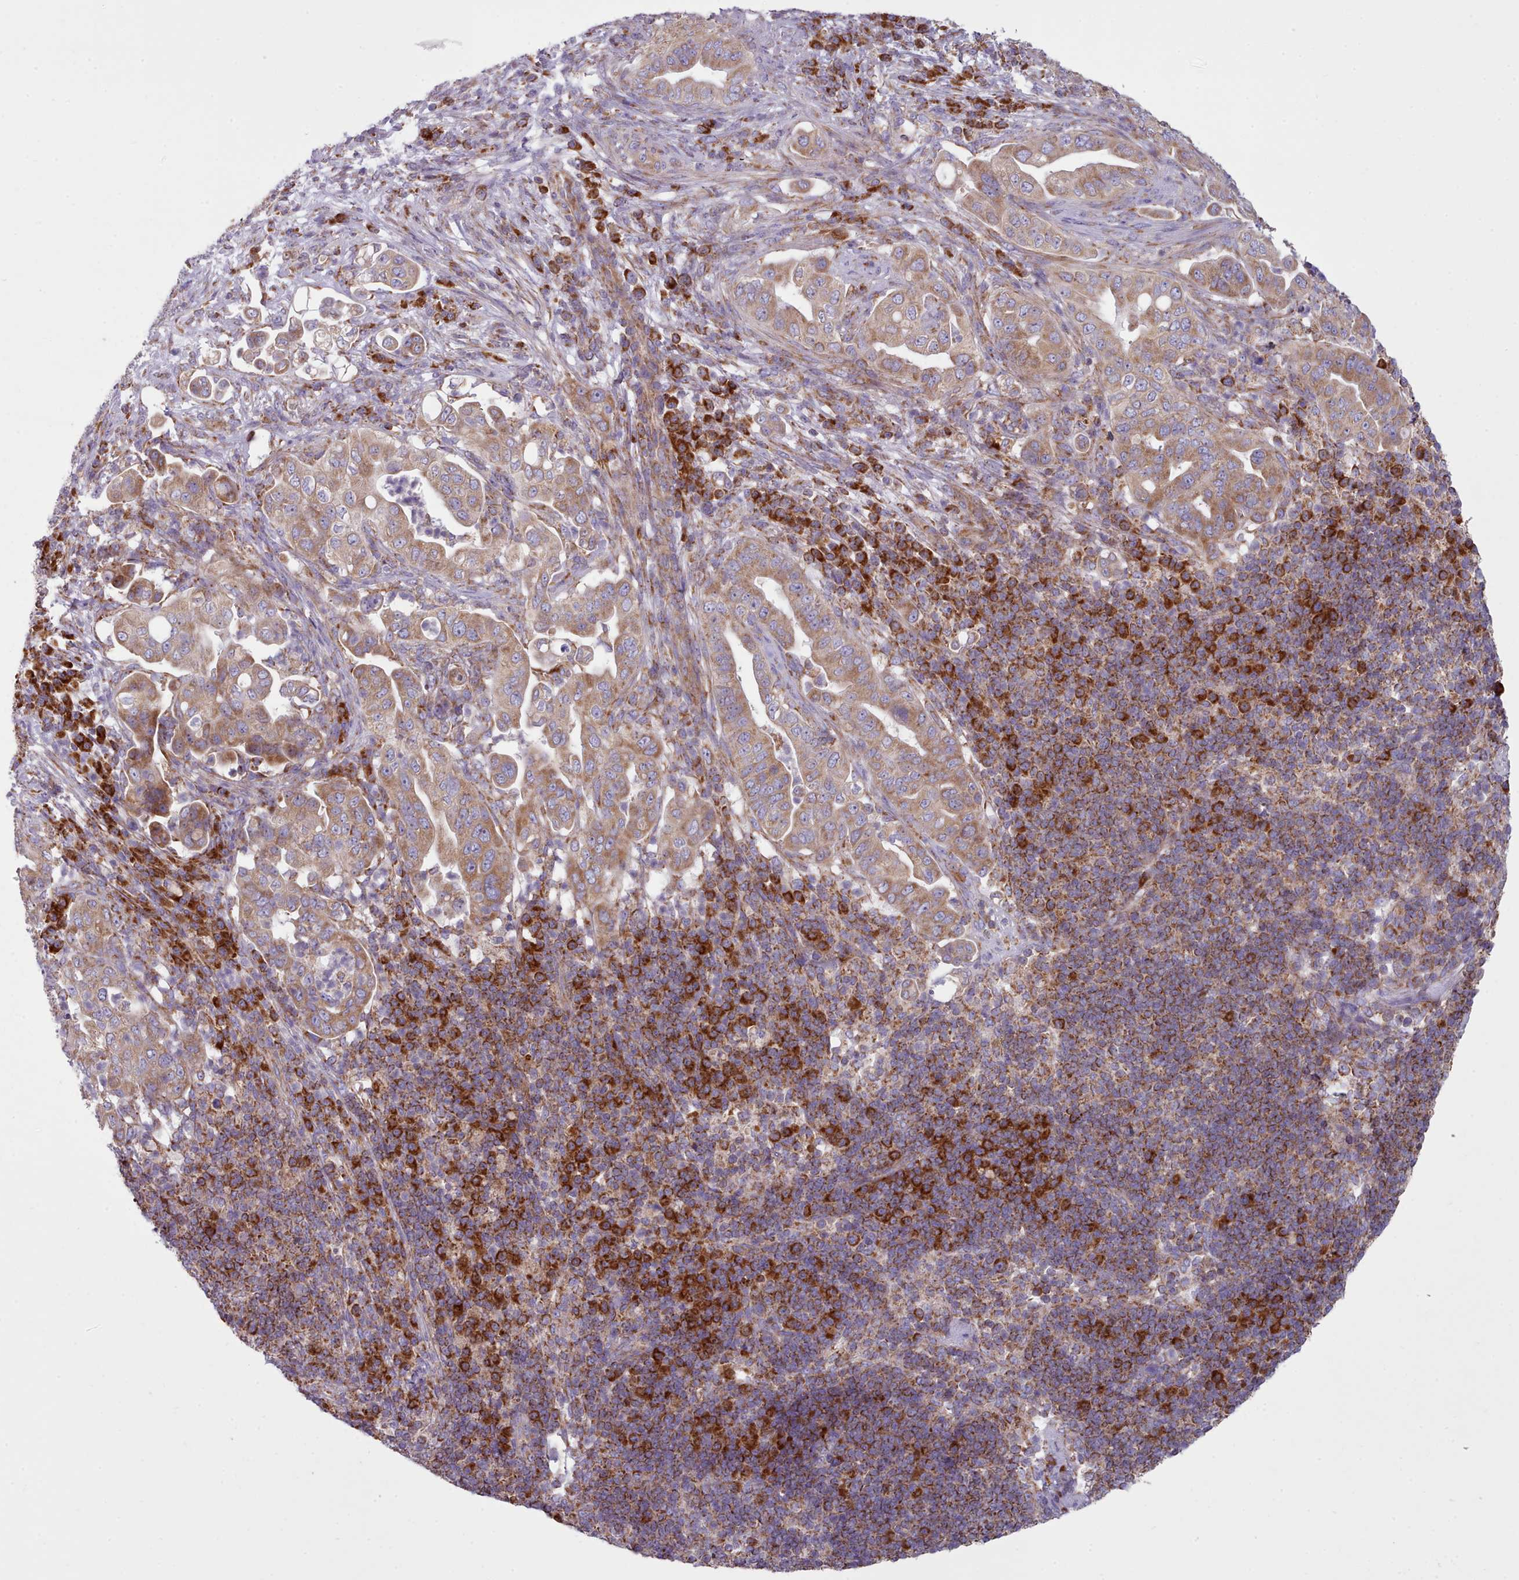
{"staining": {"intensity": "moderate", "quantity": ">75%", "location": "cytoplasmic/membranous"}, "tissue": "pancreatic cancer", "cell_type": "Tumor cells", "image_type": "cancer", "snomed": [{"axis": "morphology", "description": "Adenocarcinoma, NOS"}, {"axis": "topography", "description": "Pancreas"}], "caption": "Protein positivity by immunohistochemistry (IHC) exhibits moderate cytoplasmic/membranous expression in about >75% of tumor cells in pancreatic cancer. (IHC, brightfield microscopy, high magnification).", "gene": "SRP54", "patient": {"sex": "female", "age": 63}}